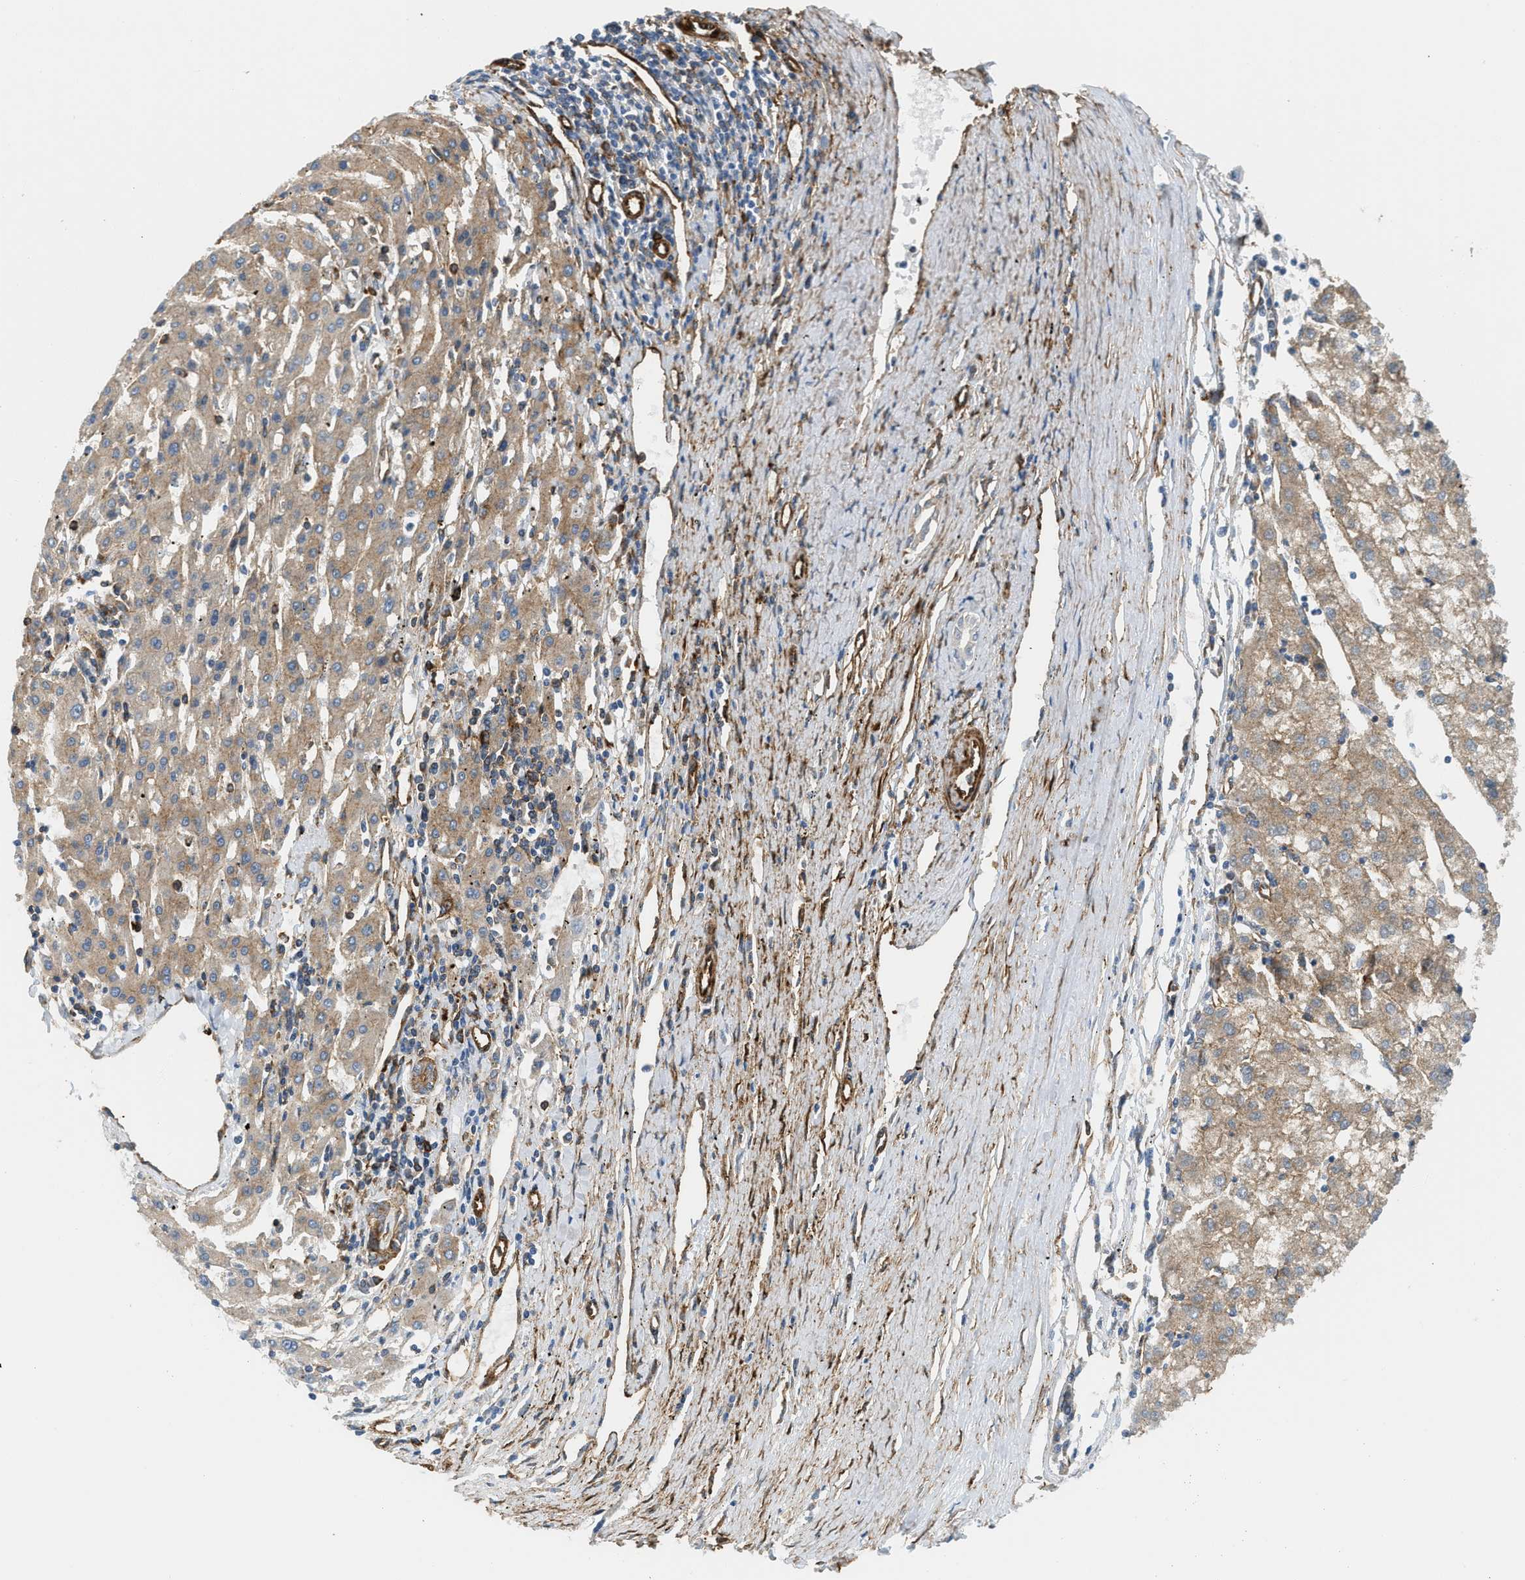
{"staining": {"intensity": "moderate", "quantity": ">75%", "location": "cytoplasmic/membranous"}, "tissue": "liver cancer", "cell_type": "Tumor cells", "image_type": "cancer", "snomed": [{"axis": "morphology", "description": "Carcinoma, Hepatocellular, NOS"}, {"axis": "topography", "description": "Liver"}], "caption": "Immunohistochemistry (IHC) of liver hepatocellular carcinoma demonstrates medium levels of moderate cytoplasmic/membranous positivity in about >75% of tumor cells.", "gene": "HIP1", "patient": {"sex": "male", "age": 72}}